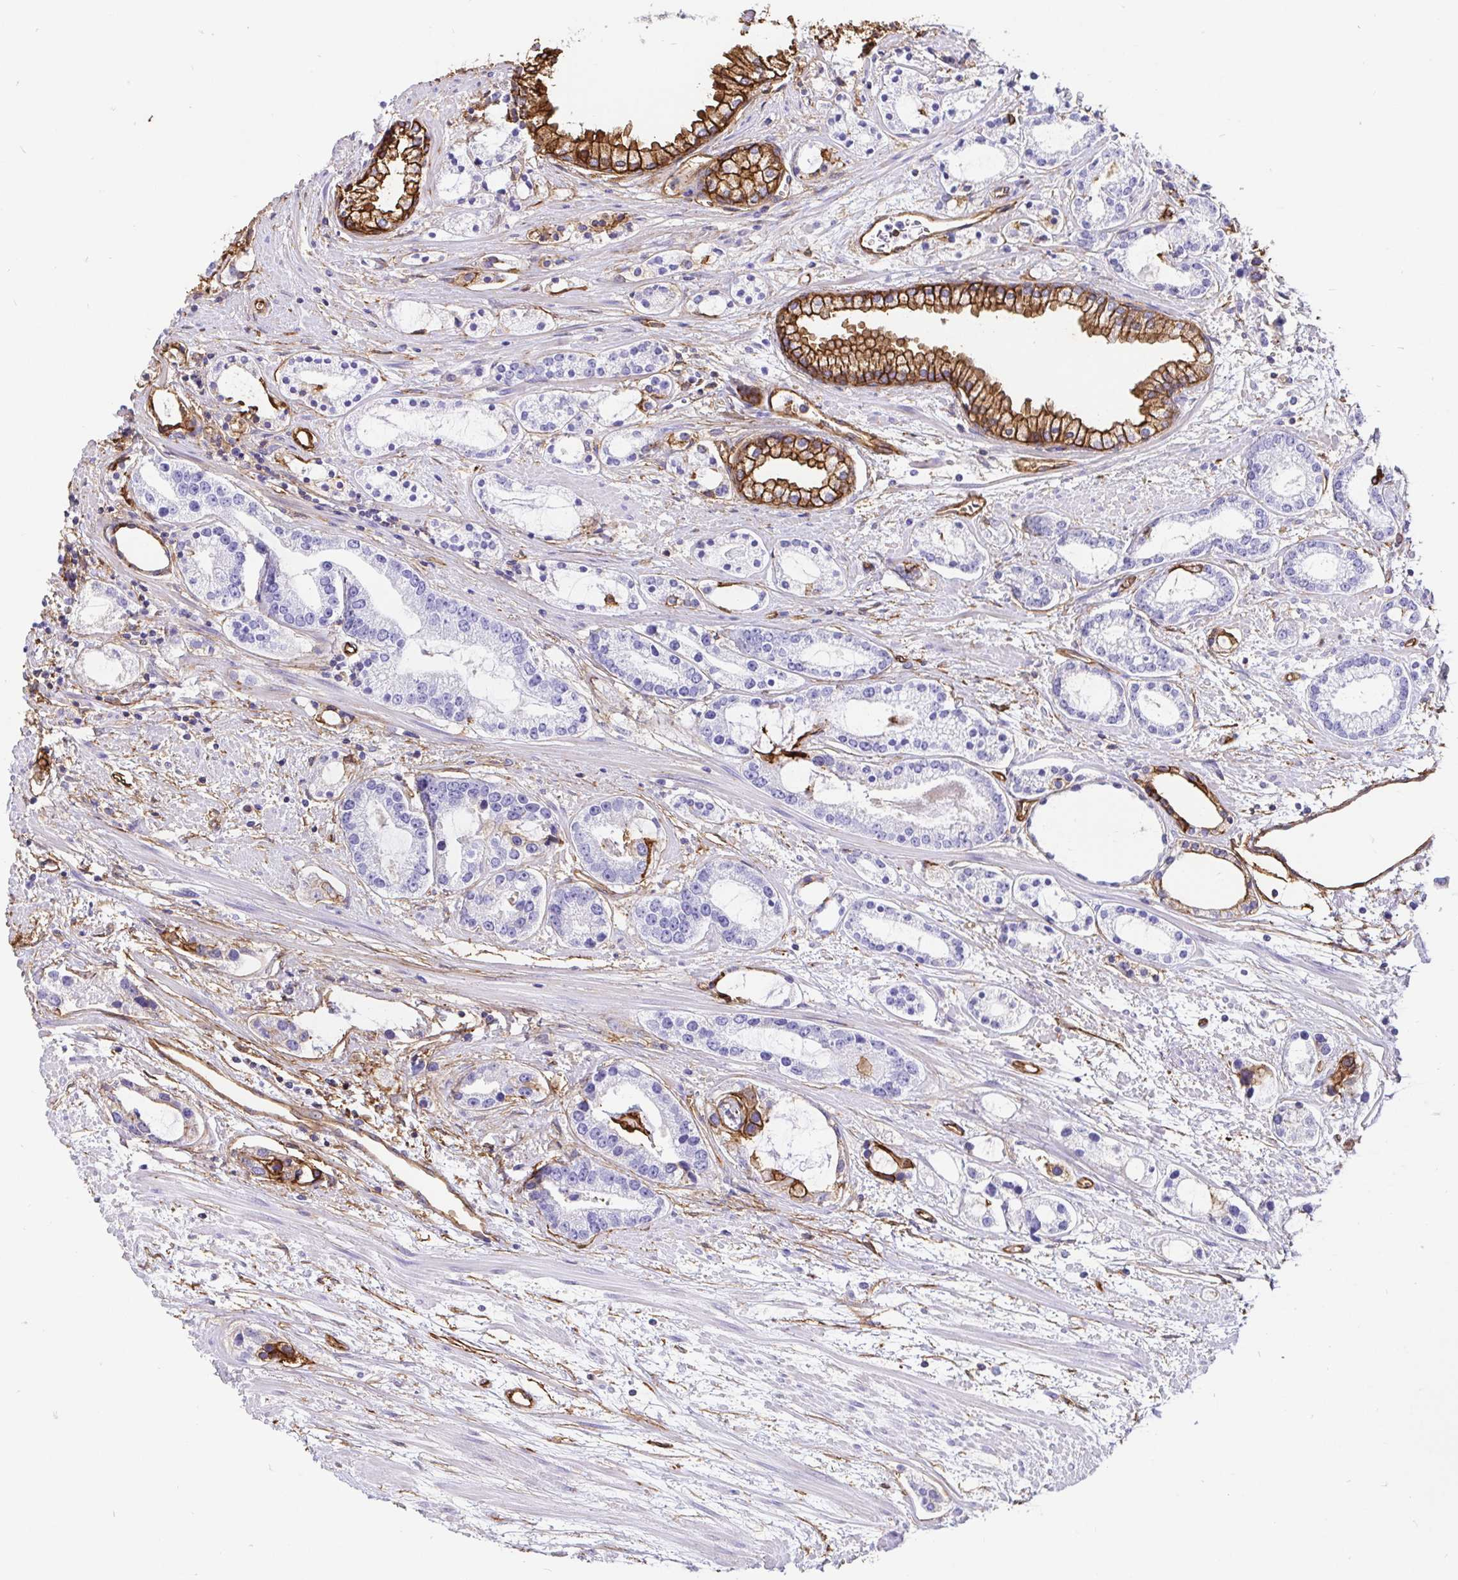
{"staining": {"intensity": "negative", "quantity": "none", "location": "none"}, "tissue": "prostate cancer", "cell_type": "Tumor cells", "image_type": "cancer", "snomed": [{"axis": "morphology", "description": "Adenocarcinoma, Medium grade"}, {"axis": "topography", "description": "Prostate"}], "caption": "Immunohistochemical staining of human prostate cancer (adenocarcinoma (medium-grade)) demonstrates no significant expression in tumor cells.", "gene": "ANXA2", "patient": {"sex": "male", "age": 57}}